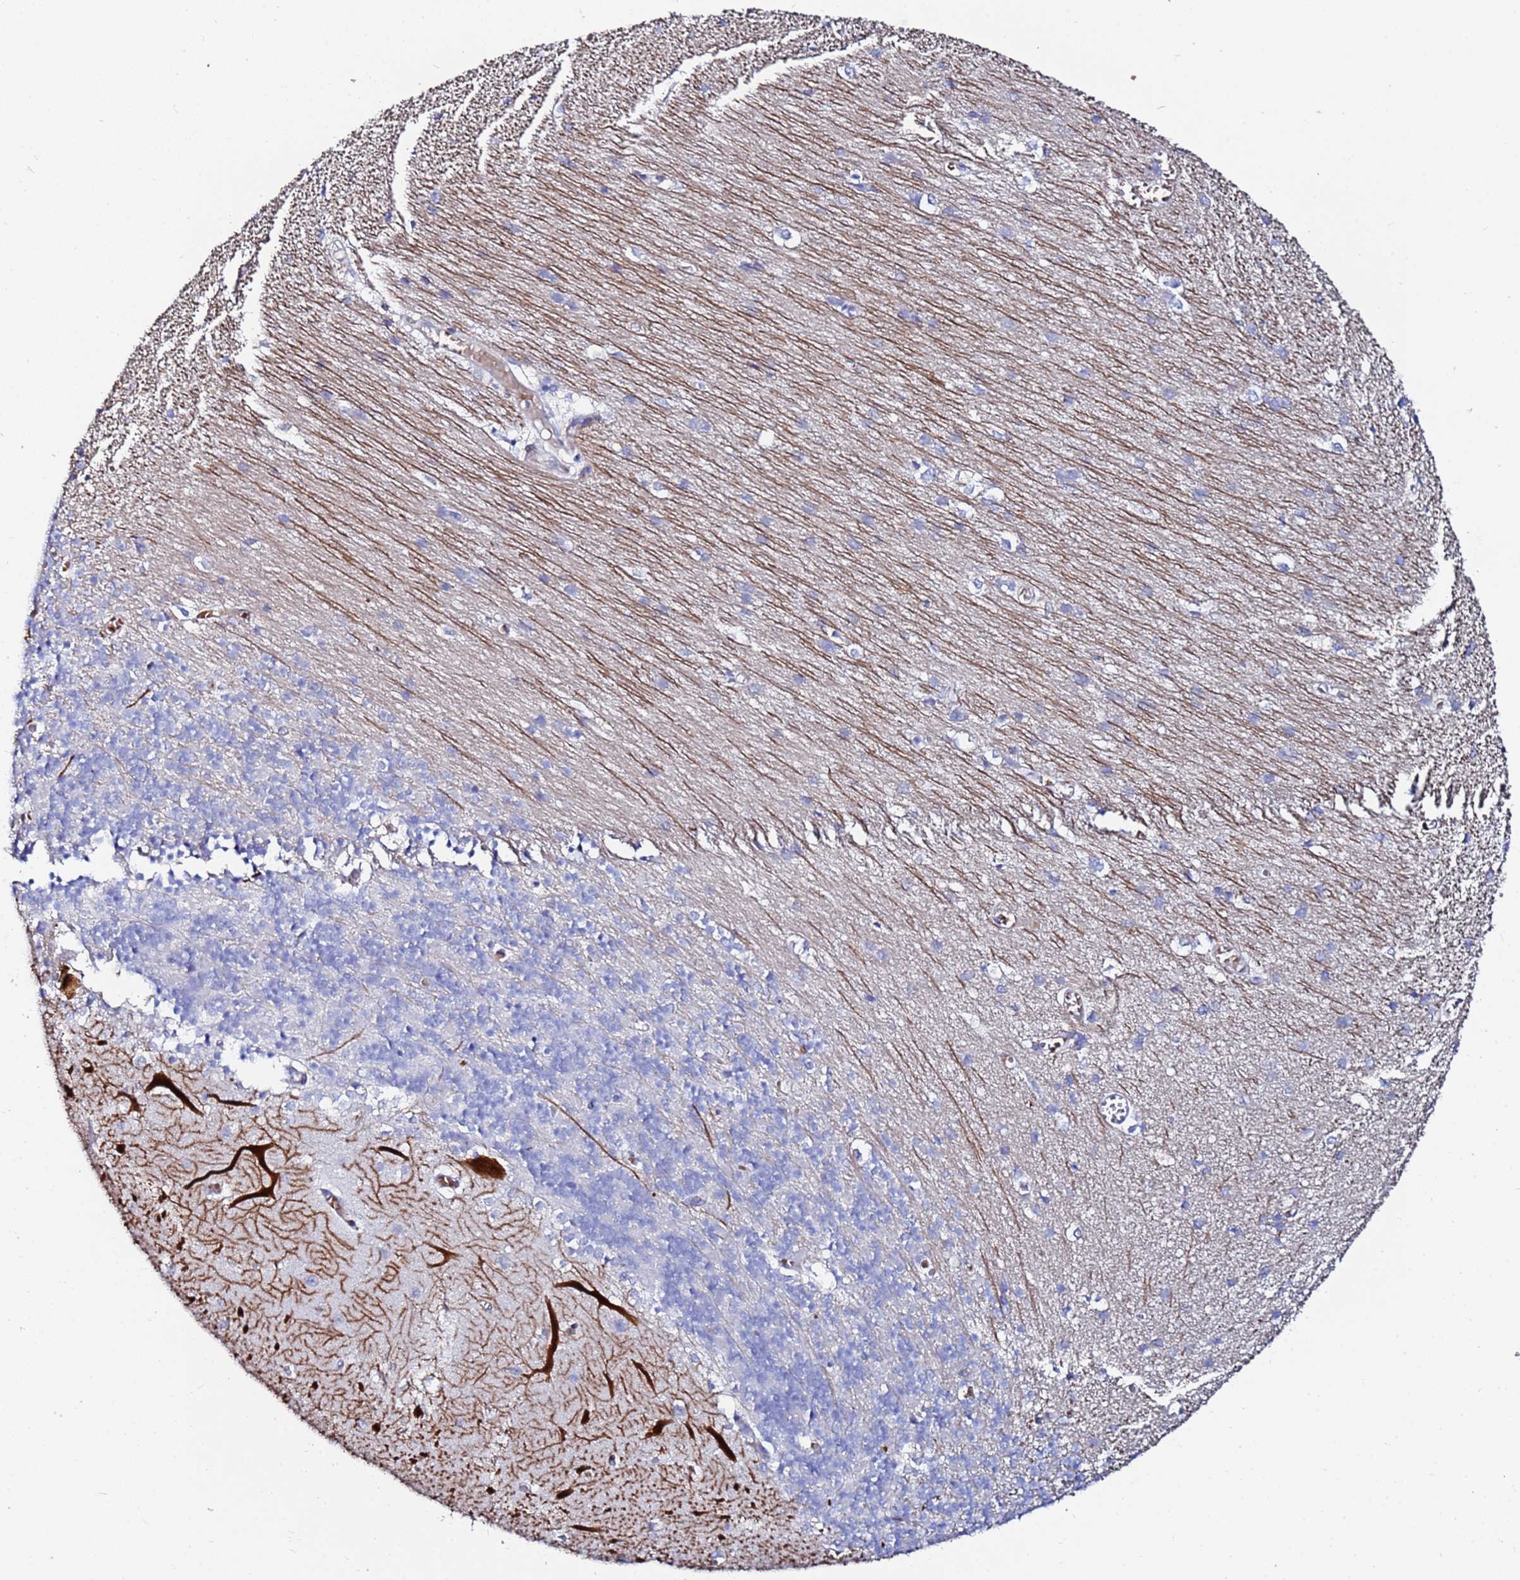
{"staining": {"intensity": "negative", "quantity": "none", "location": "none"}, "tissue": "cerebellum", "cell_type": "Cells in granular layer", "image_type": "normal", "snomed": [{"axis": "morphology", "description": "Normal tissue, NOS"}, {"axis": "topography", "description": "Cerebellum"}], "caption": "The histopathology image exhibits no significant expression in cells in granular layer of cerebellum. (DAB (3,3'-diaminobenzidine) IHC visualized using brightfield microscopy, high magnification).", "gene": "ZNF26", "patient": {"sex": "male", "age": 37}}